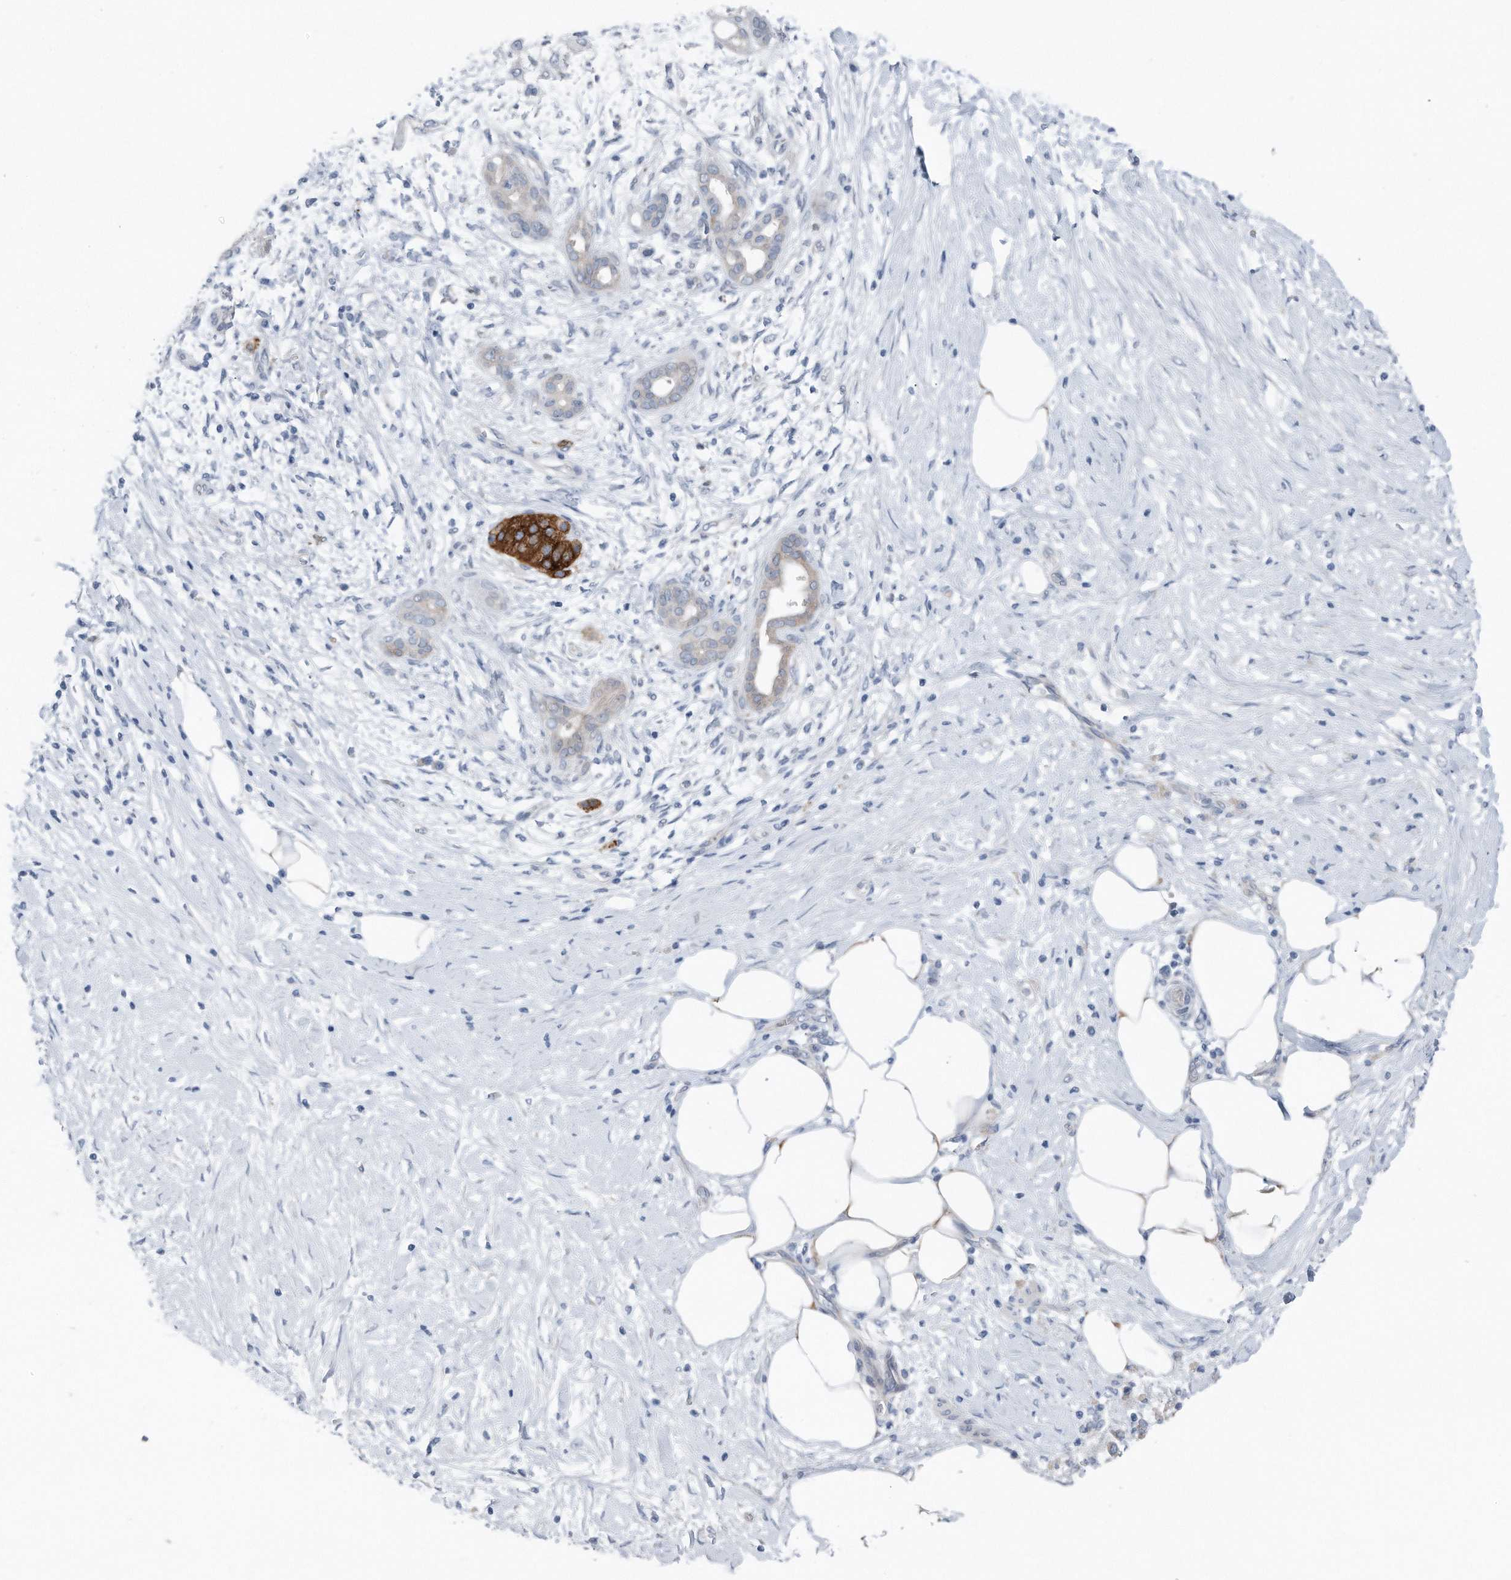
{"staining": {"intensity": "negative", "quantity": "none", "location": "none"}, "tissue": "pancreatic cancer", "cell_type": "Tumor cells", "image_type": "cancer", "snomed": [{"axis": "morphology", "description": "Adenocarcinoma, NOS"}, {"axis": "topography", "description": "Pancreas"}], "caption": "An image of adenocarcinoma (pancreatic) stained for a protein shows no brown staining in tumor cells. The staining was performed using DAB to visualize the protein expression in brown, while the nuclei were stained in blue with hematoxylin (Magnification: 20x).", "gene": "YRDC", "patient": {"sex": "male", "age": 58}}